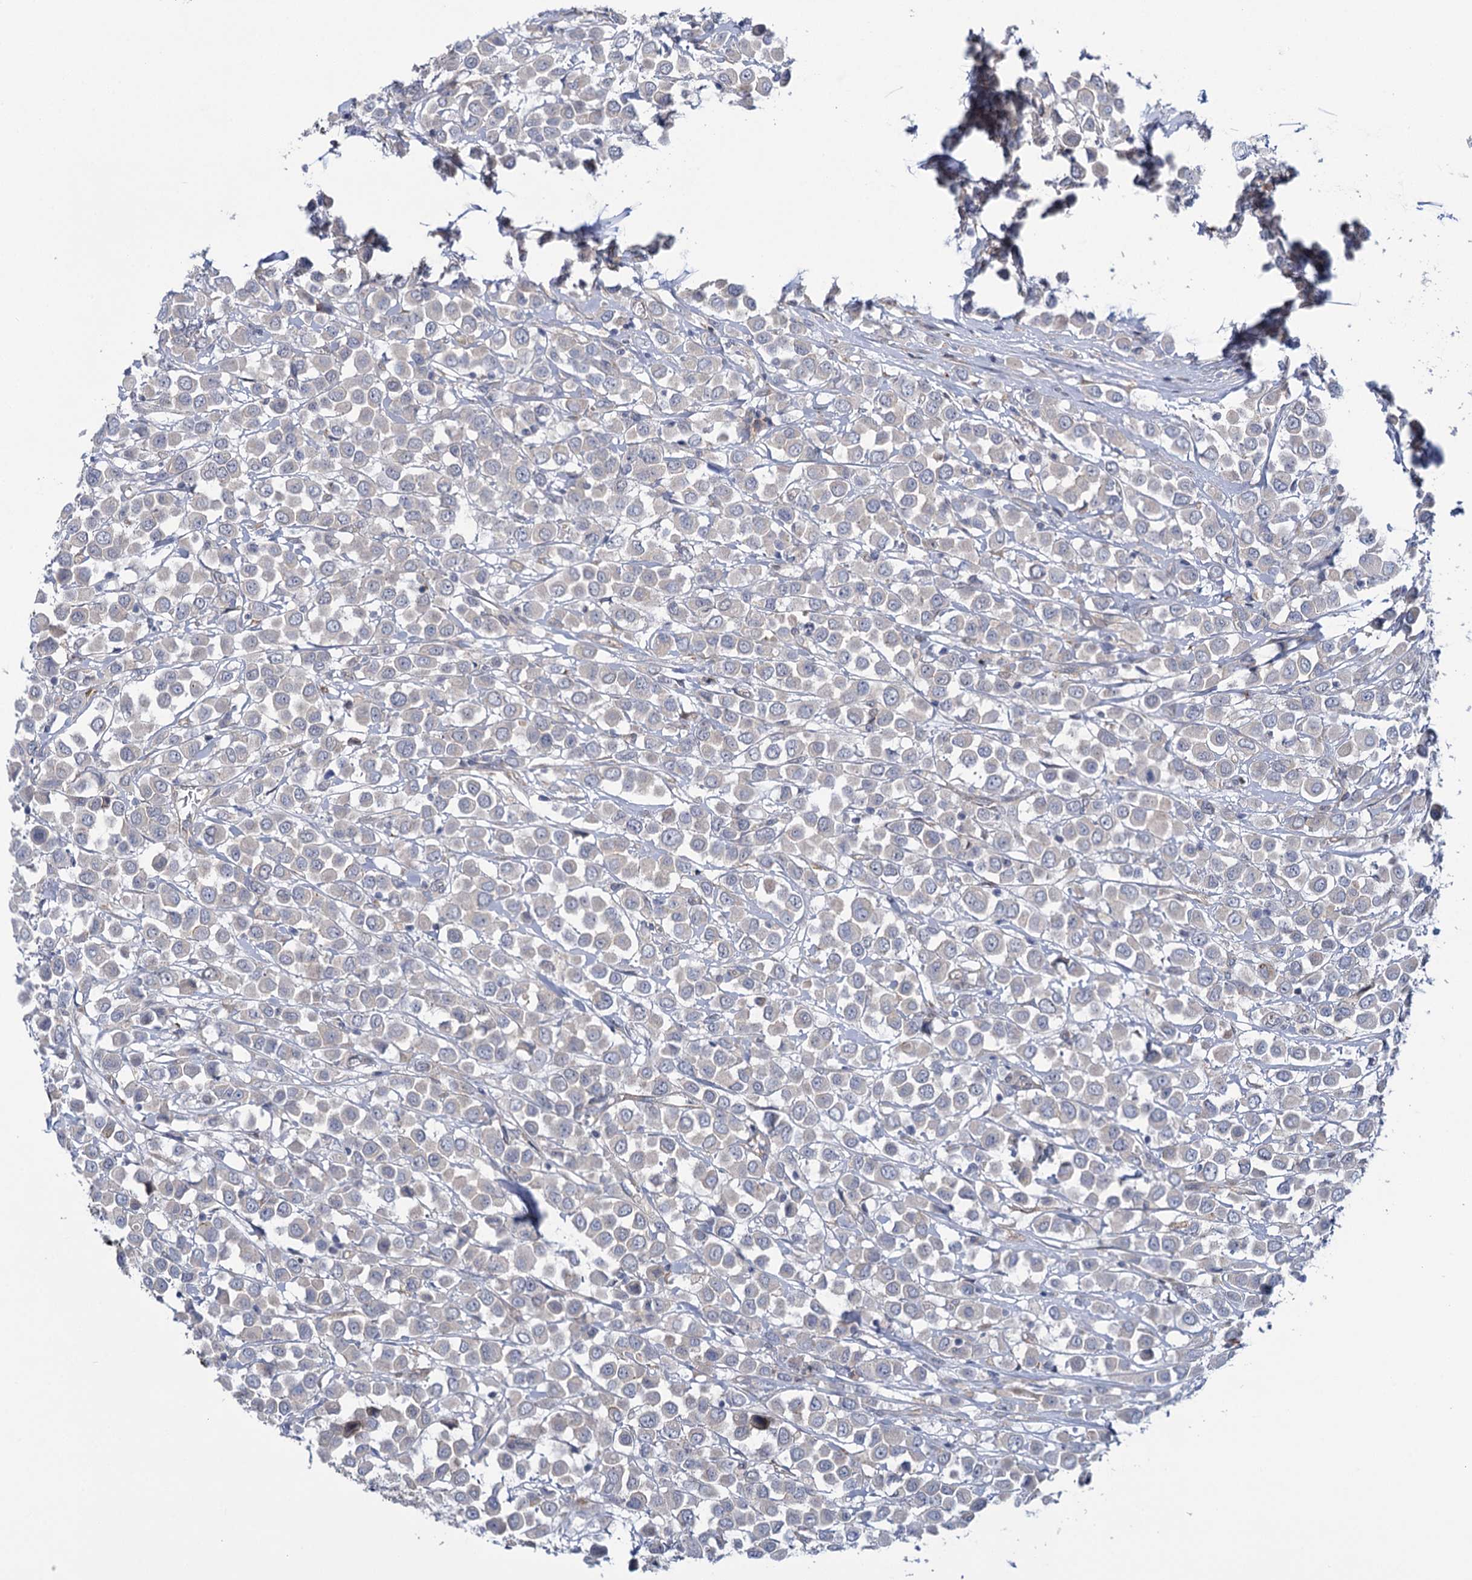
{"staining": {"intensity": "negative", "quantity": "none", "location": "none"}, "tissue": "breast cancer", "cell_type": "Tumor cells", "image_type": "cancer", "snomed": [{"axis": "morphology", "description": "Duct carcinoma"}, {"axis": "topography", "description": "Breast"}], "caption": "Immunohistochemical staining of breast intraductal carcinoma exhibits no significant positivity in tumor cells.", "gene": "MBLAC2", "patient": {"sex": "female", "age": 61}}